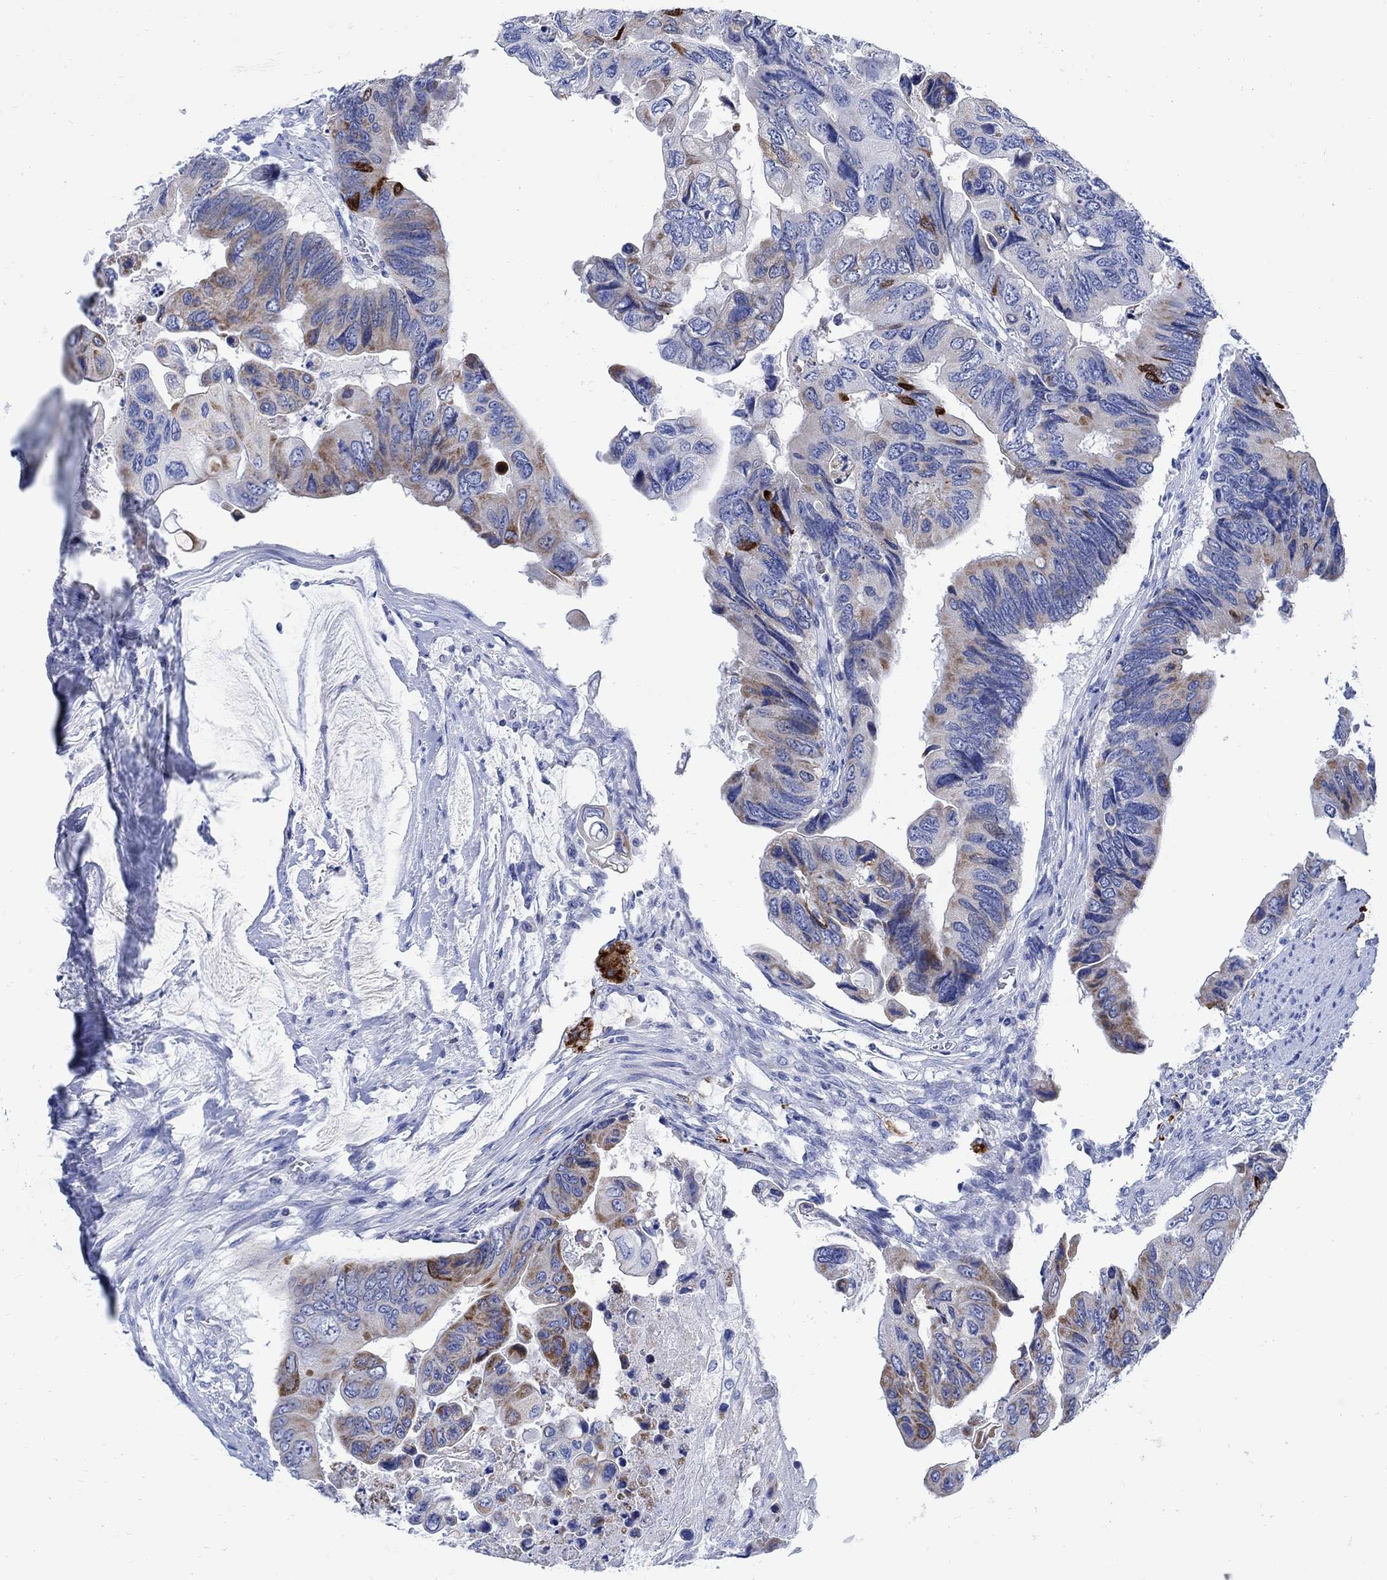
{"staining": {"intensity": "strong", "quantity": "<25%", "location": "cytoplasmic/membranous"}, "tissue": "colorectal cancer", "cell_type": "Tumor cells", "image_type": "cancer", "snomed": [{"axis": "morphology", "description": "Adenocarcinoma, NOS"}, {"axis": "topography", "description": "Rectum"}], "caption": "Colorectal adenocarcinoma stained for a protein (brown) displays strong cytoplasmic/membranous positive expression in approximately <25% of tumor cells.", "gene": "CPLX2", "patient": {"sex": "male", "age": 63}}